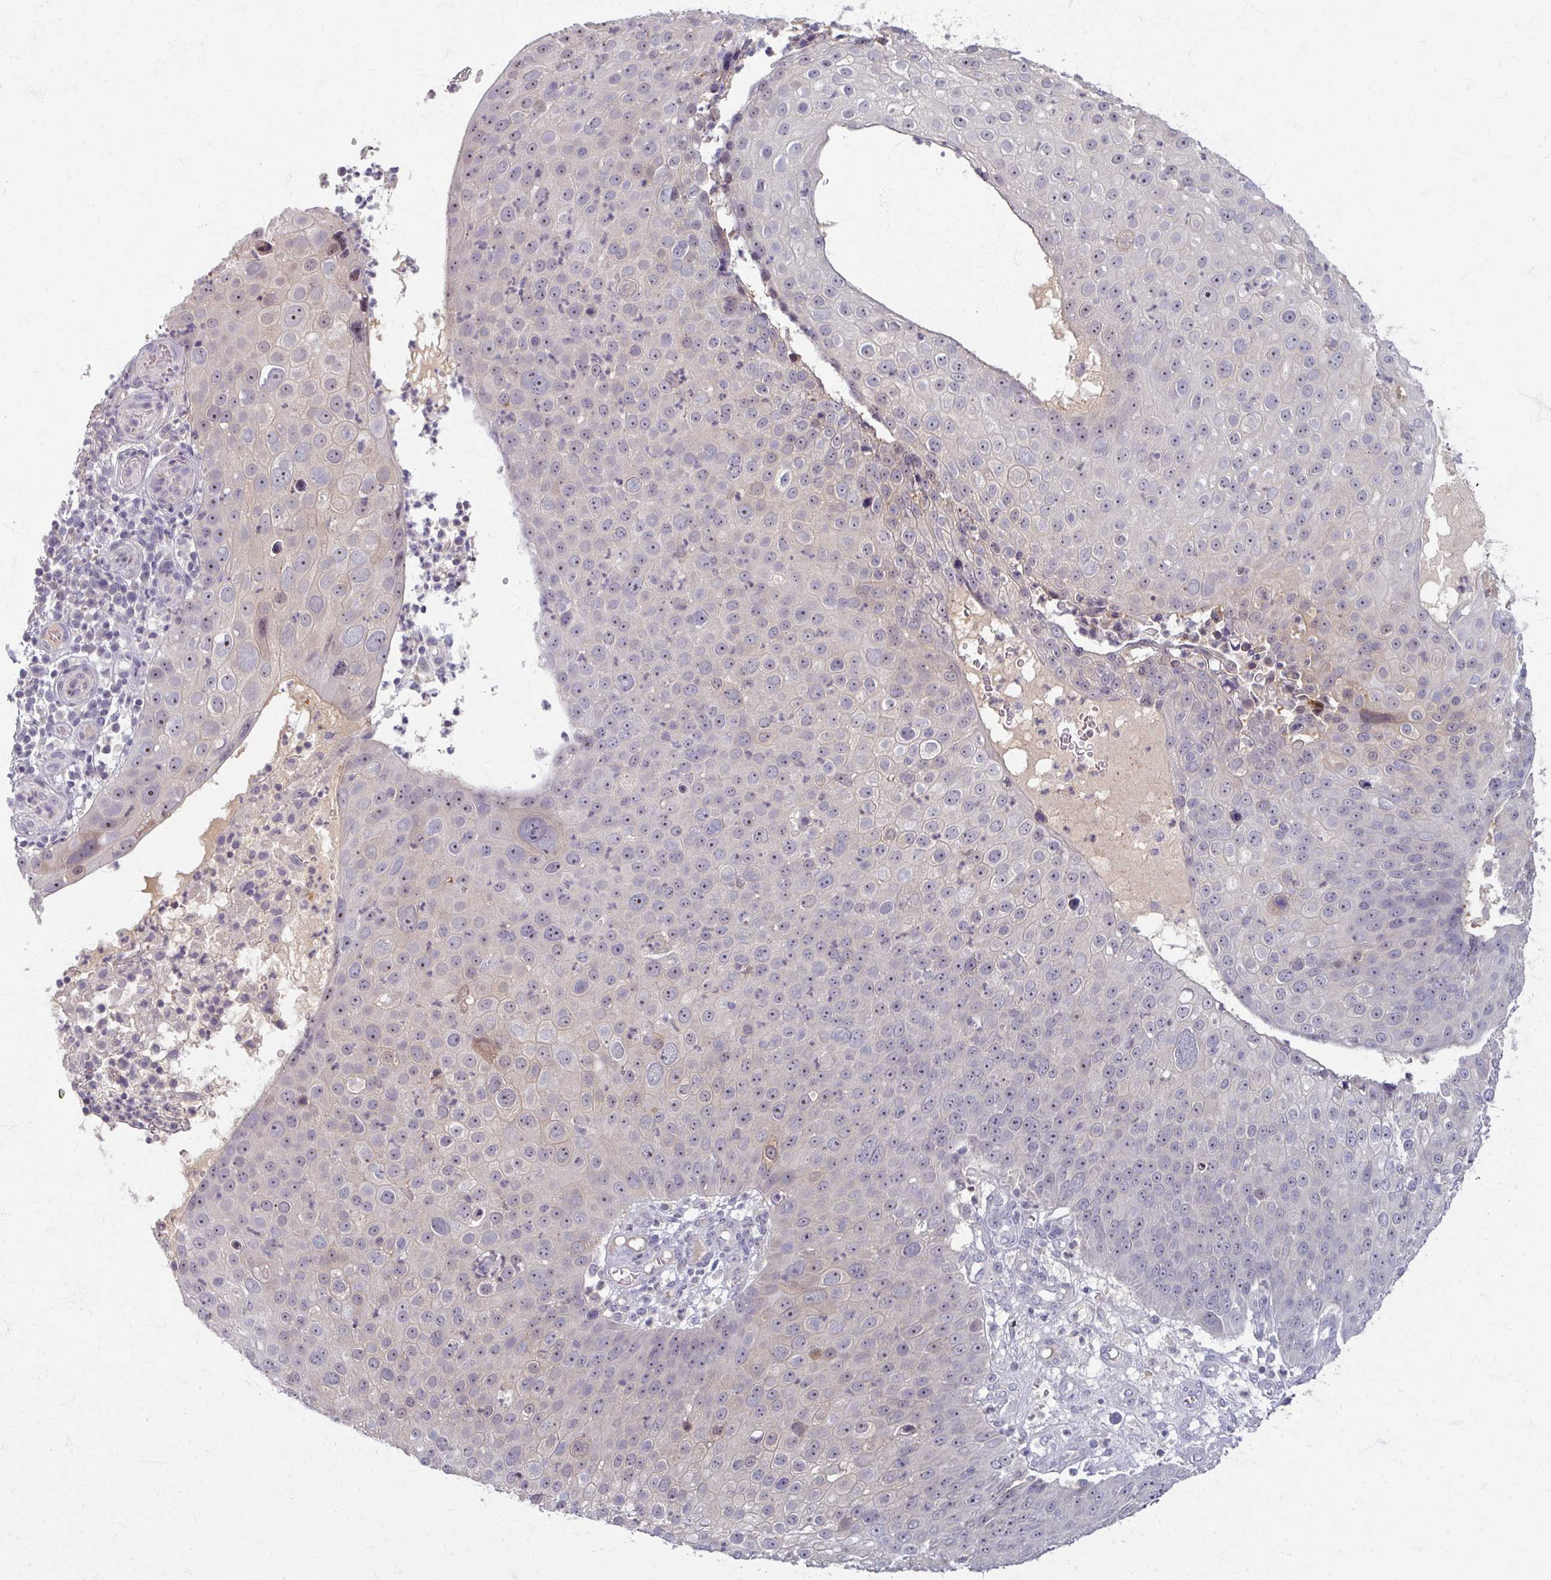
{"staining": {"intensity": "negative", "quantity": "none", "location": "none"}, "tissue": "skin cancer", "cell_type": "Tumor cells", "image_type": "cancer", "snomed": [{"axis": "morphology", "description": "Squamous cell carcinoma, NOS"}, {"axis": "topography", "description": "Skin"}], "caption": "Immunohistochemistry photomicrograph of human squamous cell carcinoma (skin) stained for a protein (brown), which shows no positivity in tumor cells. (IHC, brightfield microscopy, high magnification).", "gene": "TTLL7", "patient": {"sex": "male", "age": 71}}